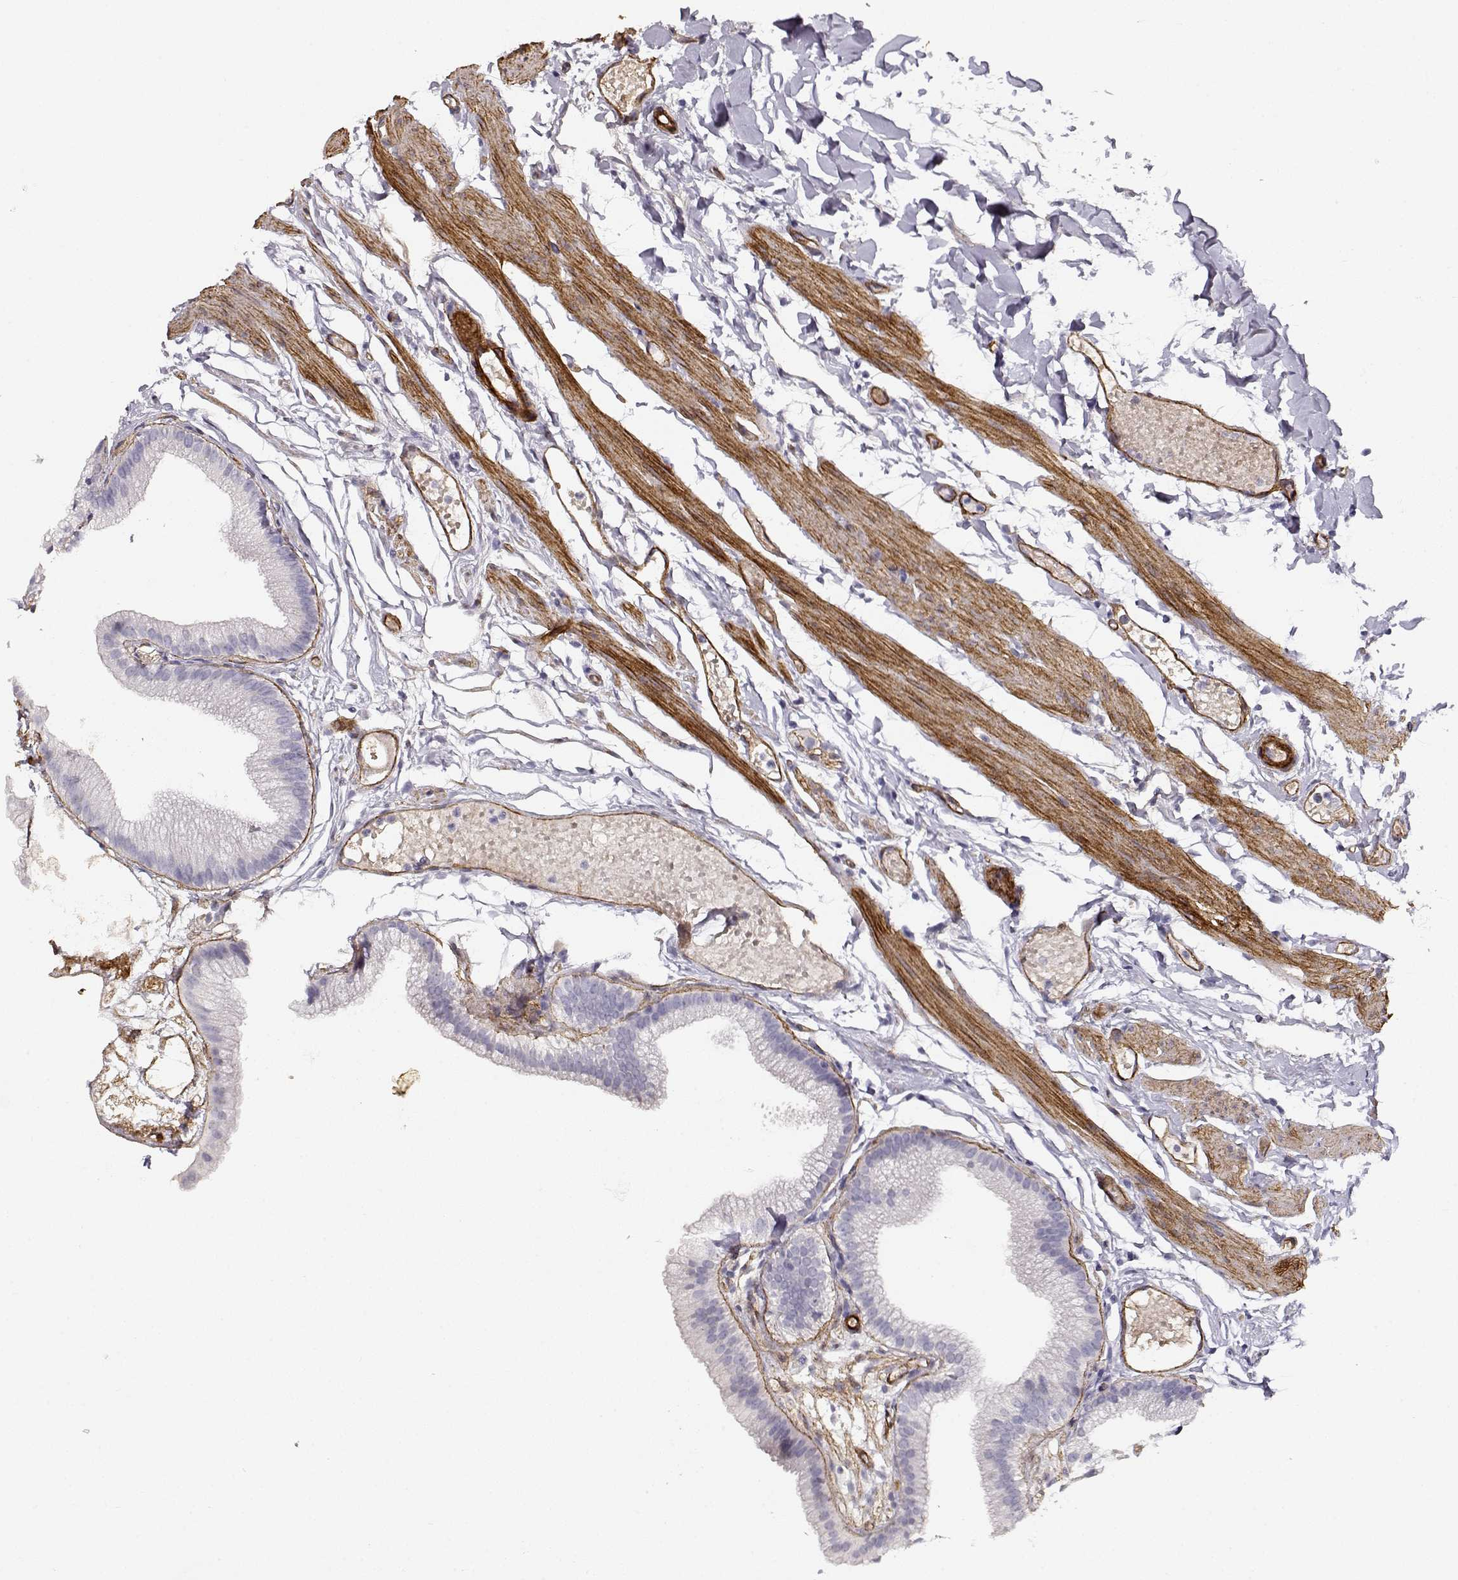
{"staining": {"intensity": "negative", "quantity": "none", "location": "none"}, "tissue": "gallbladder", "cell_type": "Glandular cells", "image_type": "normal", "snomed": [{"axis": "morphology", "description": "Normal tissue, NOS"}, {"axis": "topography", "description": "Gallbladder"}], "caption": "Image shows no protein positivity in glandular cells of benign gallbladder.", "gene": "LAMC1", "patient": {"sex": "female", "age": 45}}